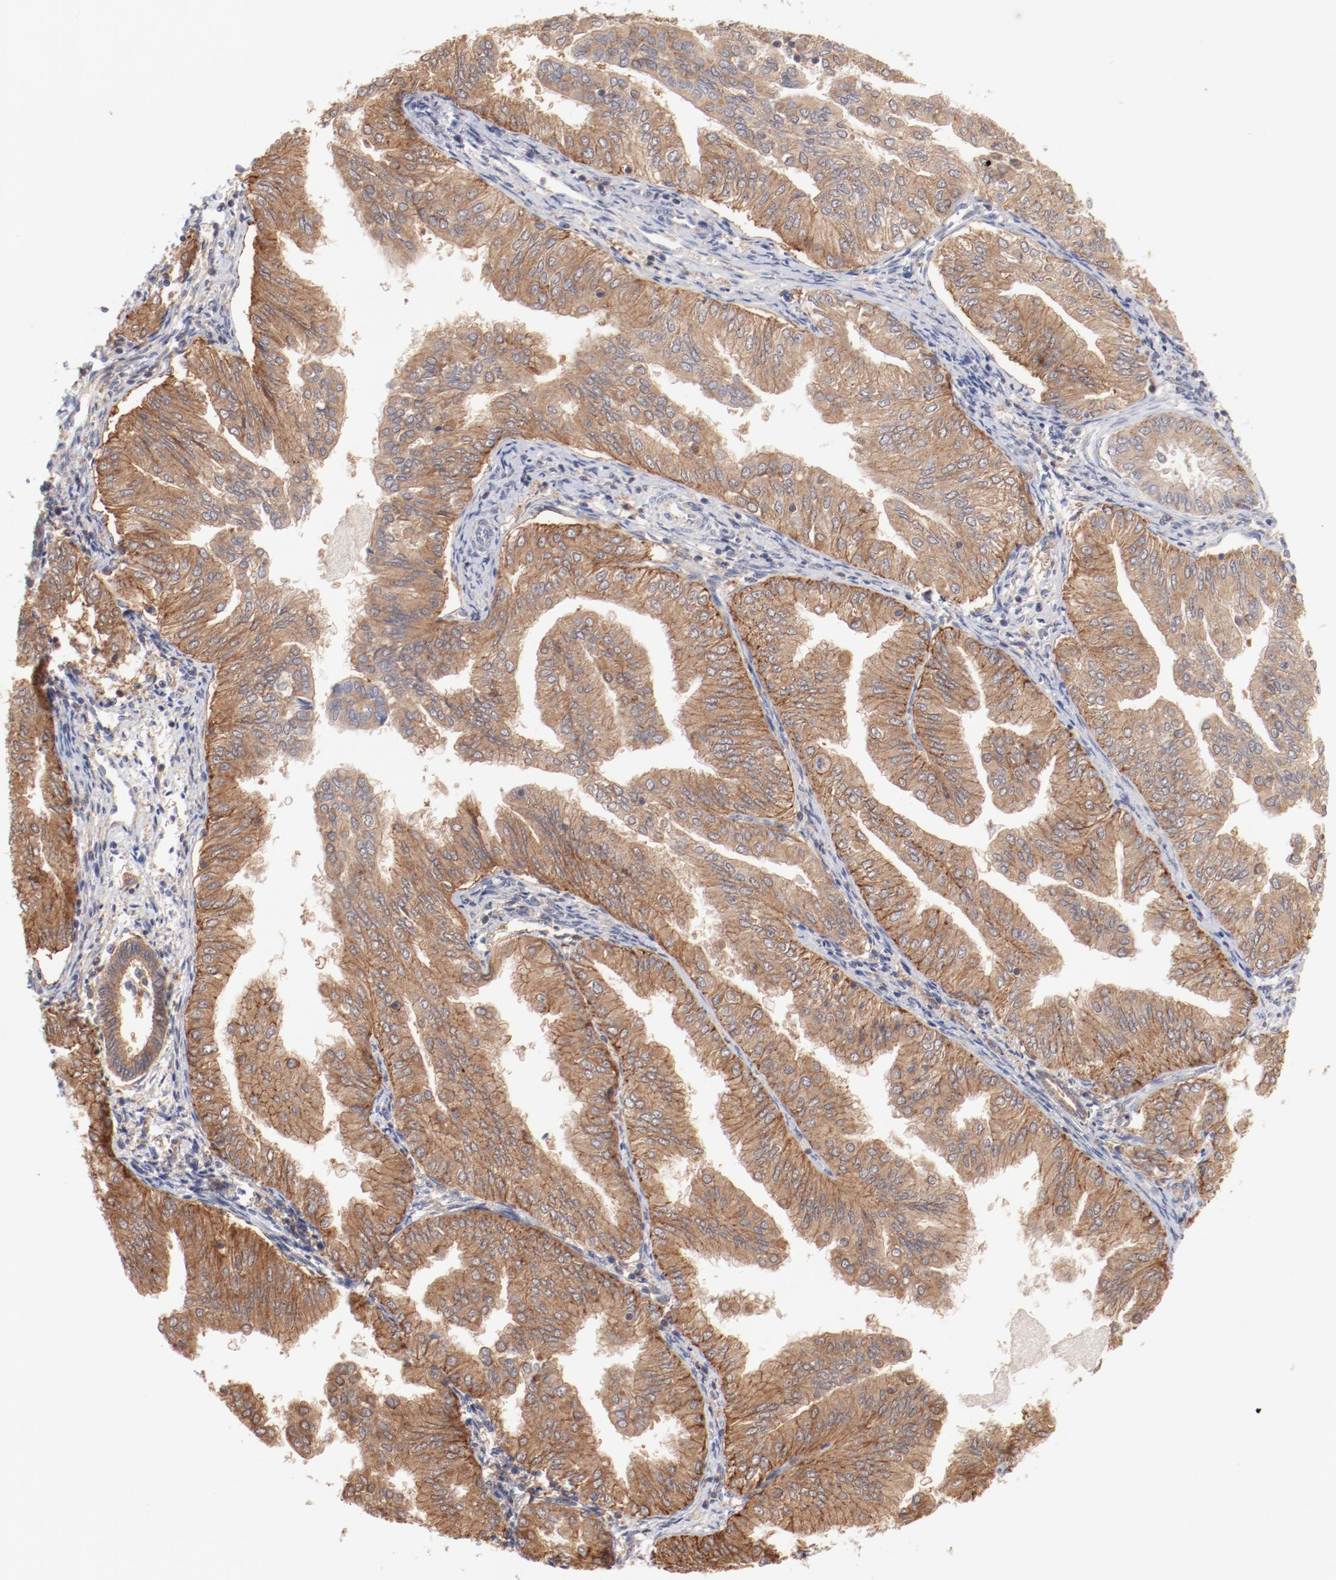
{"staining": {"intensity": "moderate", "quantity": ">75%", "location": "cytoplasmic/membranous"}, "tissue": "endometrial cancer", "cell_type": "Tumor cells", "image_type": "cancer", "snomed": [{"axis": "morphology", "description": "Adenocarcinoma, NOS"}, {"axis": "topography", "description": "Endometrium"}], "caption": "IHC (DAB) staining of adenocarcinoma (endometrial) exhibits moderate cytoplasmic/membranous protein positivity in about >75% of tumor cells.", "gene": "SETD3", "patient": {"sex": "female", "age": 53}}